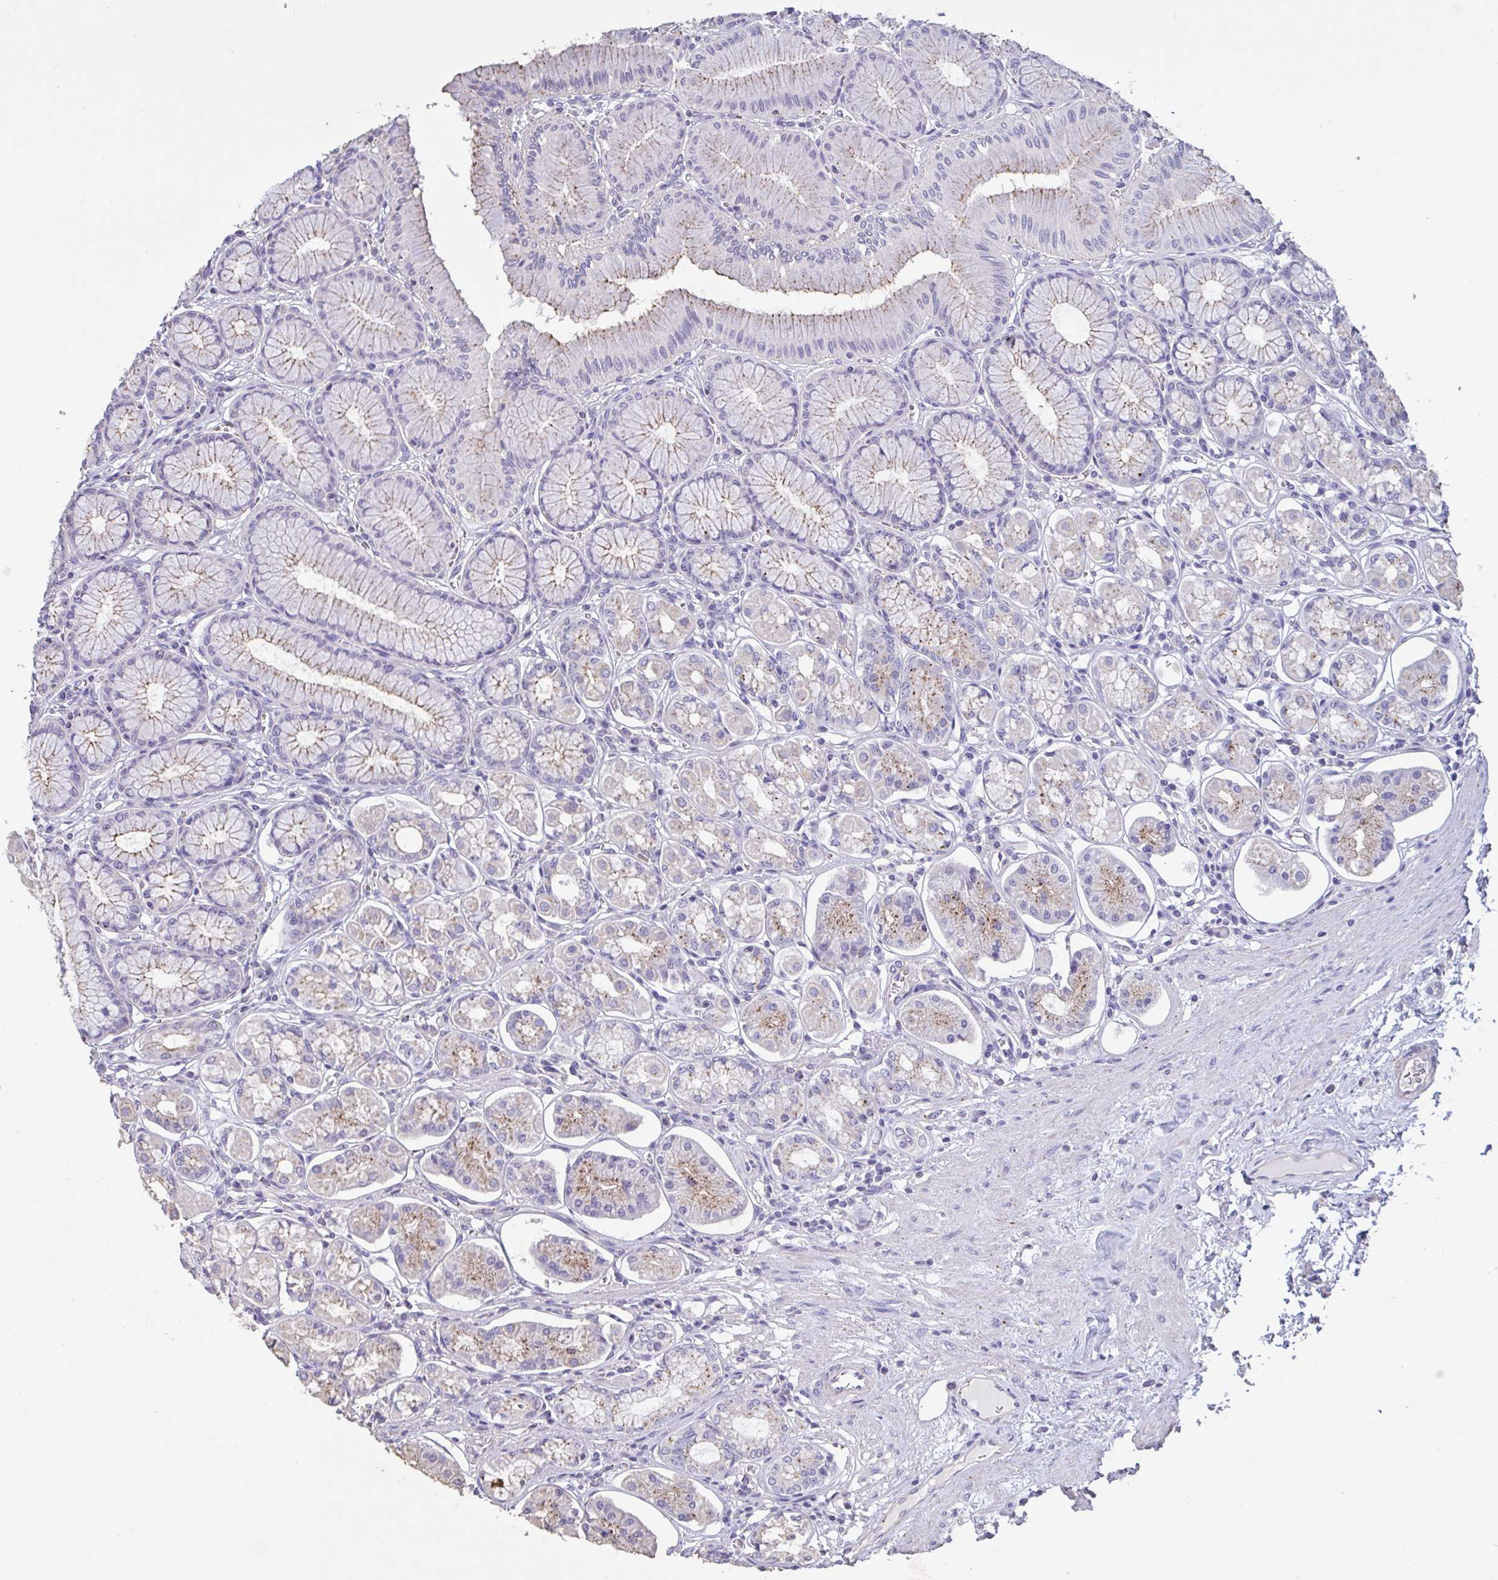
{"staining": {"intensity": "moderate", "quantity": "25%-75%", "location": "cytoplasmic/membranous"}, "tissue": "stomach", "cell_type": "Glandular cells", "image_type": "normal", "snomed": [{"axis": "morphology", "description": "Normal tissue, NOS"}, {"axis": "topography", "description": "Stomach"}, {"axis": "topography", "description": "Stomach, lower"}], "caption": "This is a photomicrograph of IHC staining of normal stomach, which shows moderate expression in the cytoplasmic/membranous of glandular cells.", "gene": "CHMP5", "patient": {"sex": "male", "age": 76}}